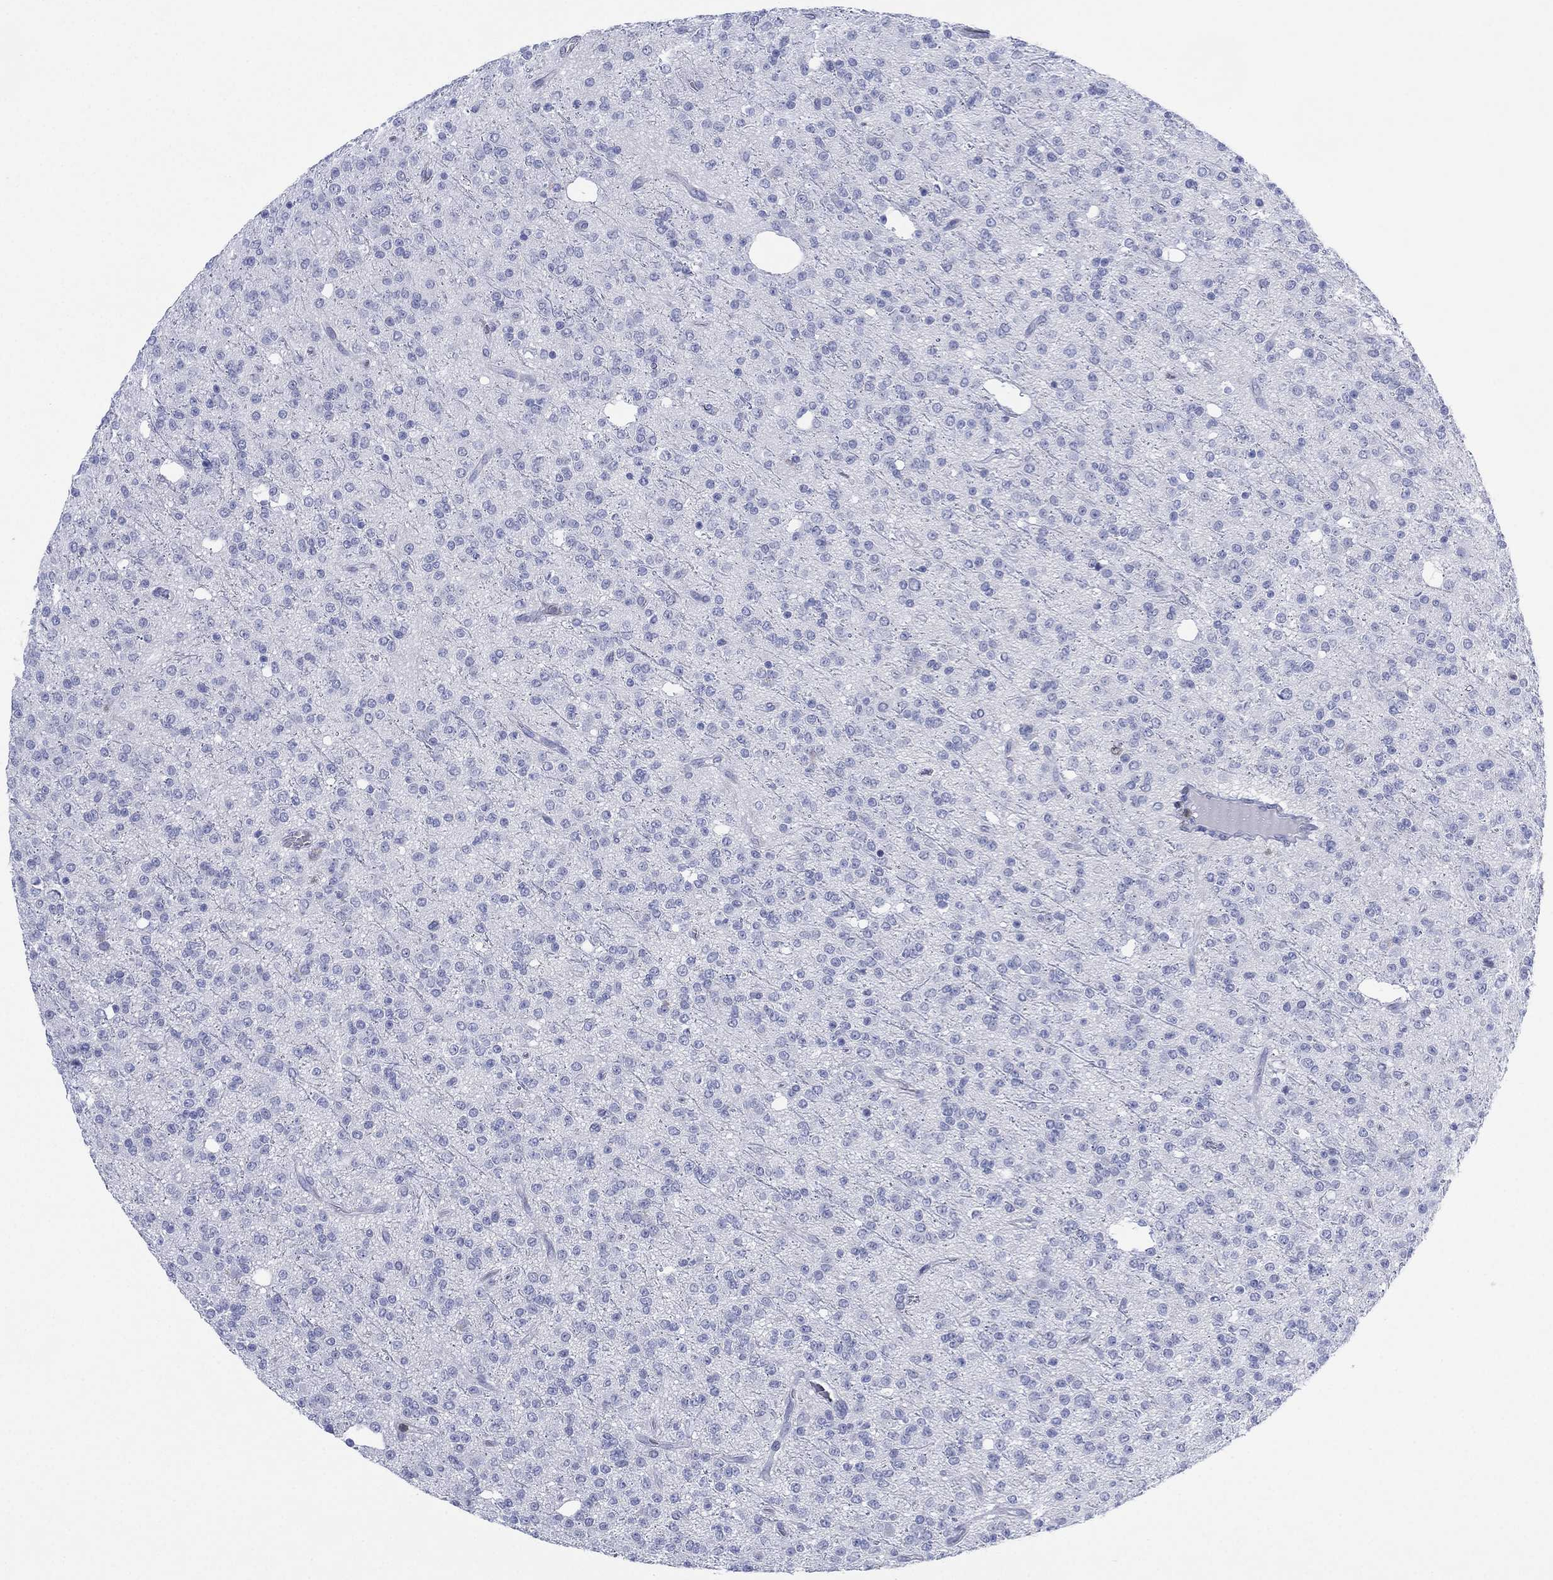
{"staining": {"intensity": "negative", "quantity": "none", "location": "none"}, "tissue": "glioma", "cell_type": "Tumor cells", "image_type": "cancer", "snomed": [{"axis": "morphology", "description": "Glioma, malignant, Low grade"}, {"axis": "topography", "description": "Brain"}], "caption": "Immunohistochemistry histopathology image of neoplastic tissue: malignant low-grade glioma stained with DAB reveals no significant protein staining in tumor cells.", "gene": "SEPTIN1", "patient": {"sex": "male", "age": 27}}